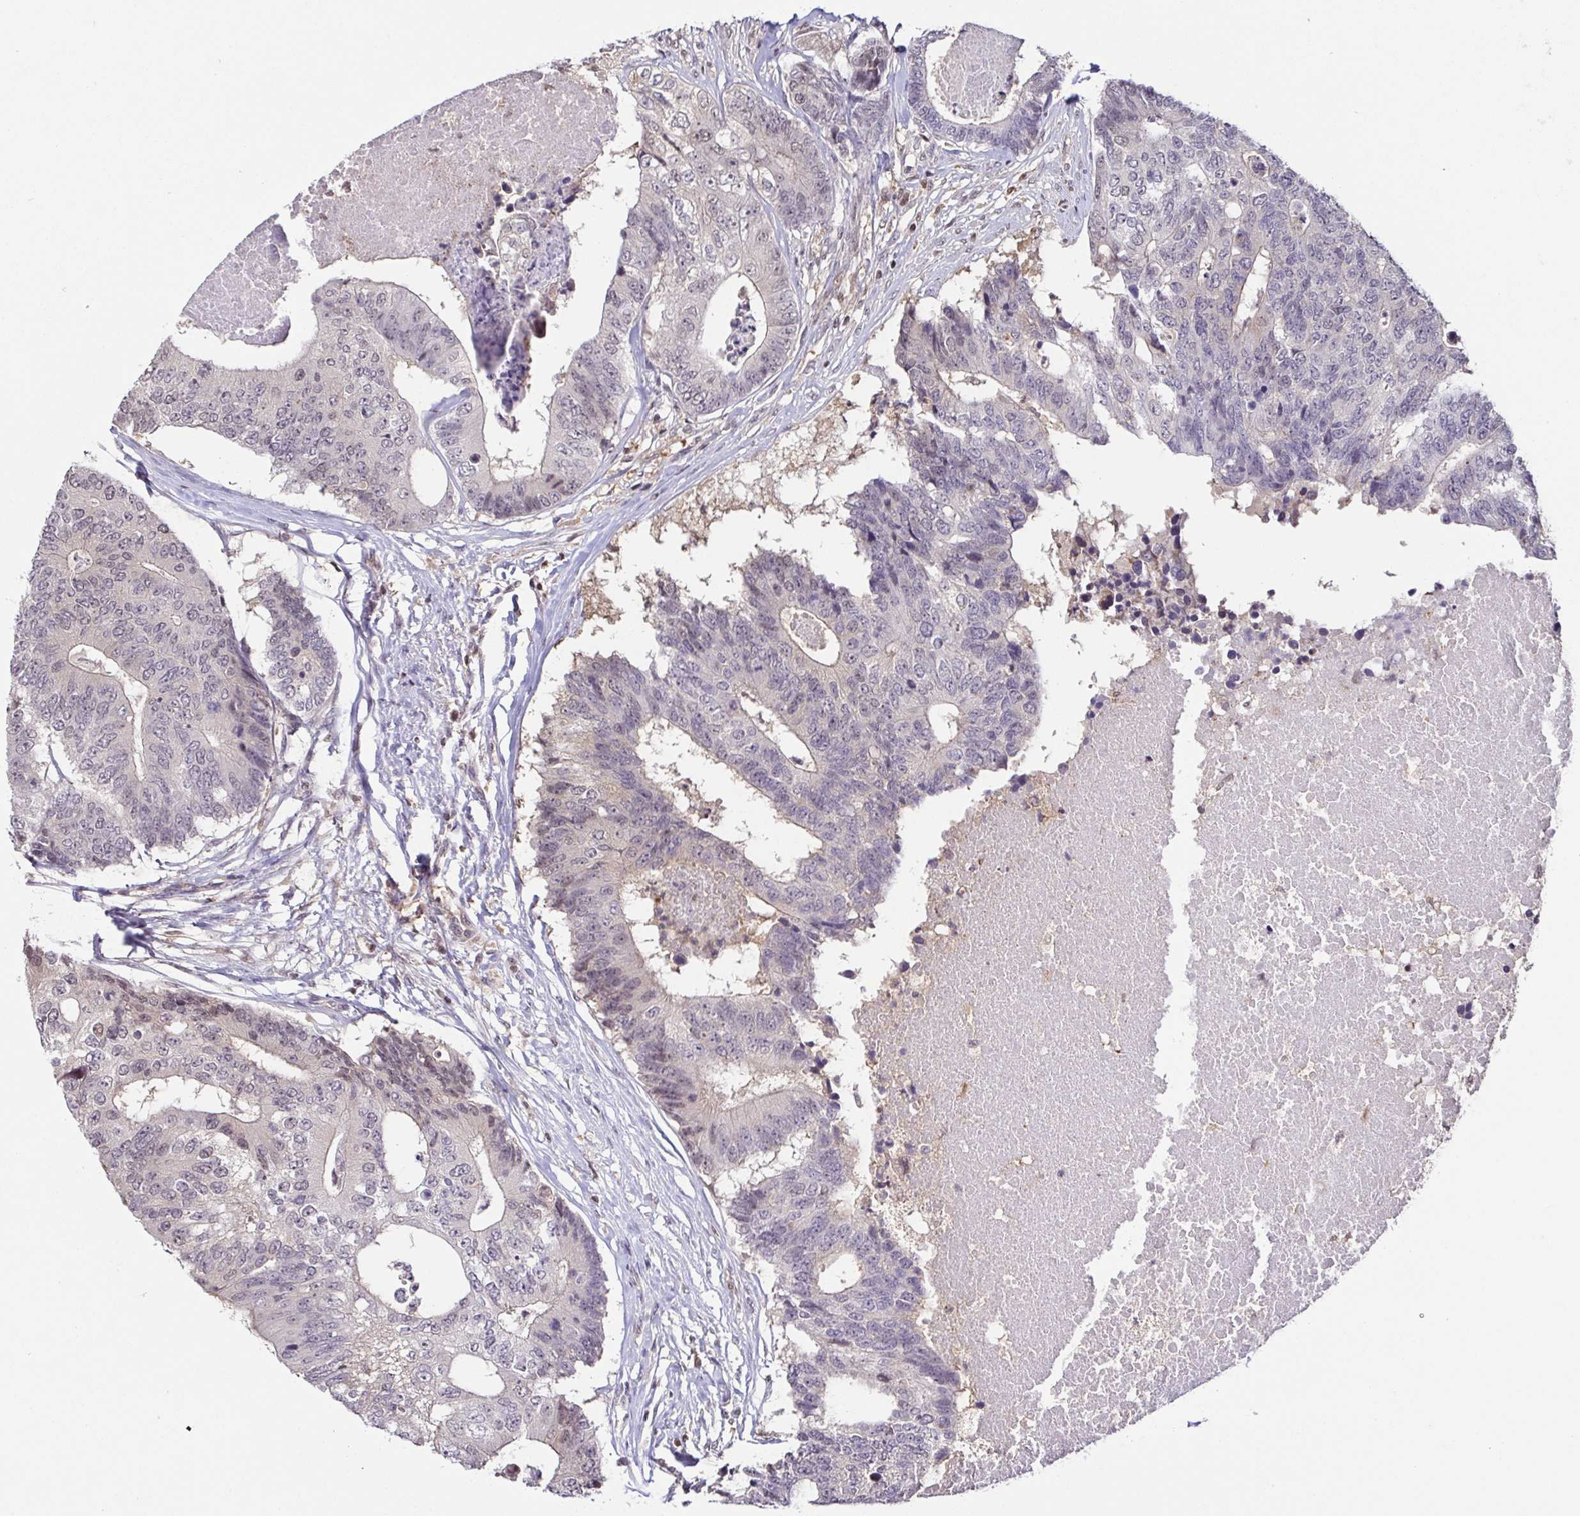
{"staining": {"intensity": "weak", "quantity": "<25%", "location": "nuclear"}, "tissue": "colorectal cancer", "cell_type": "Tumor cells", "image_type": "cancer", "snomed": [{"axis": "morphology", "description": "Adenocarcinoma, NOS"}, {"axis": "topography", "description": "Colon"}], "caption": "Adenocarcinoma (colorectal) was stained to show a protein in brown. There is no significant positivity in tumor cells. (Brightfield microscopy of DAB (3,3'-diaminobenzidine) immunohistochemistry (IHC) at high magnification).", "gene": "PSMB9", "patient": {"sex": "female", "age": 67}}